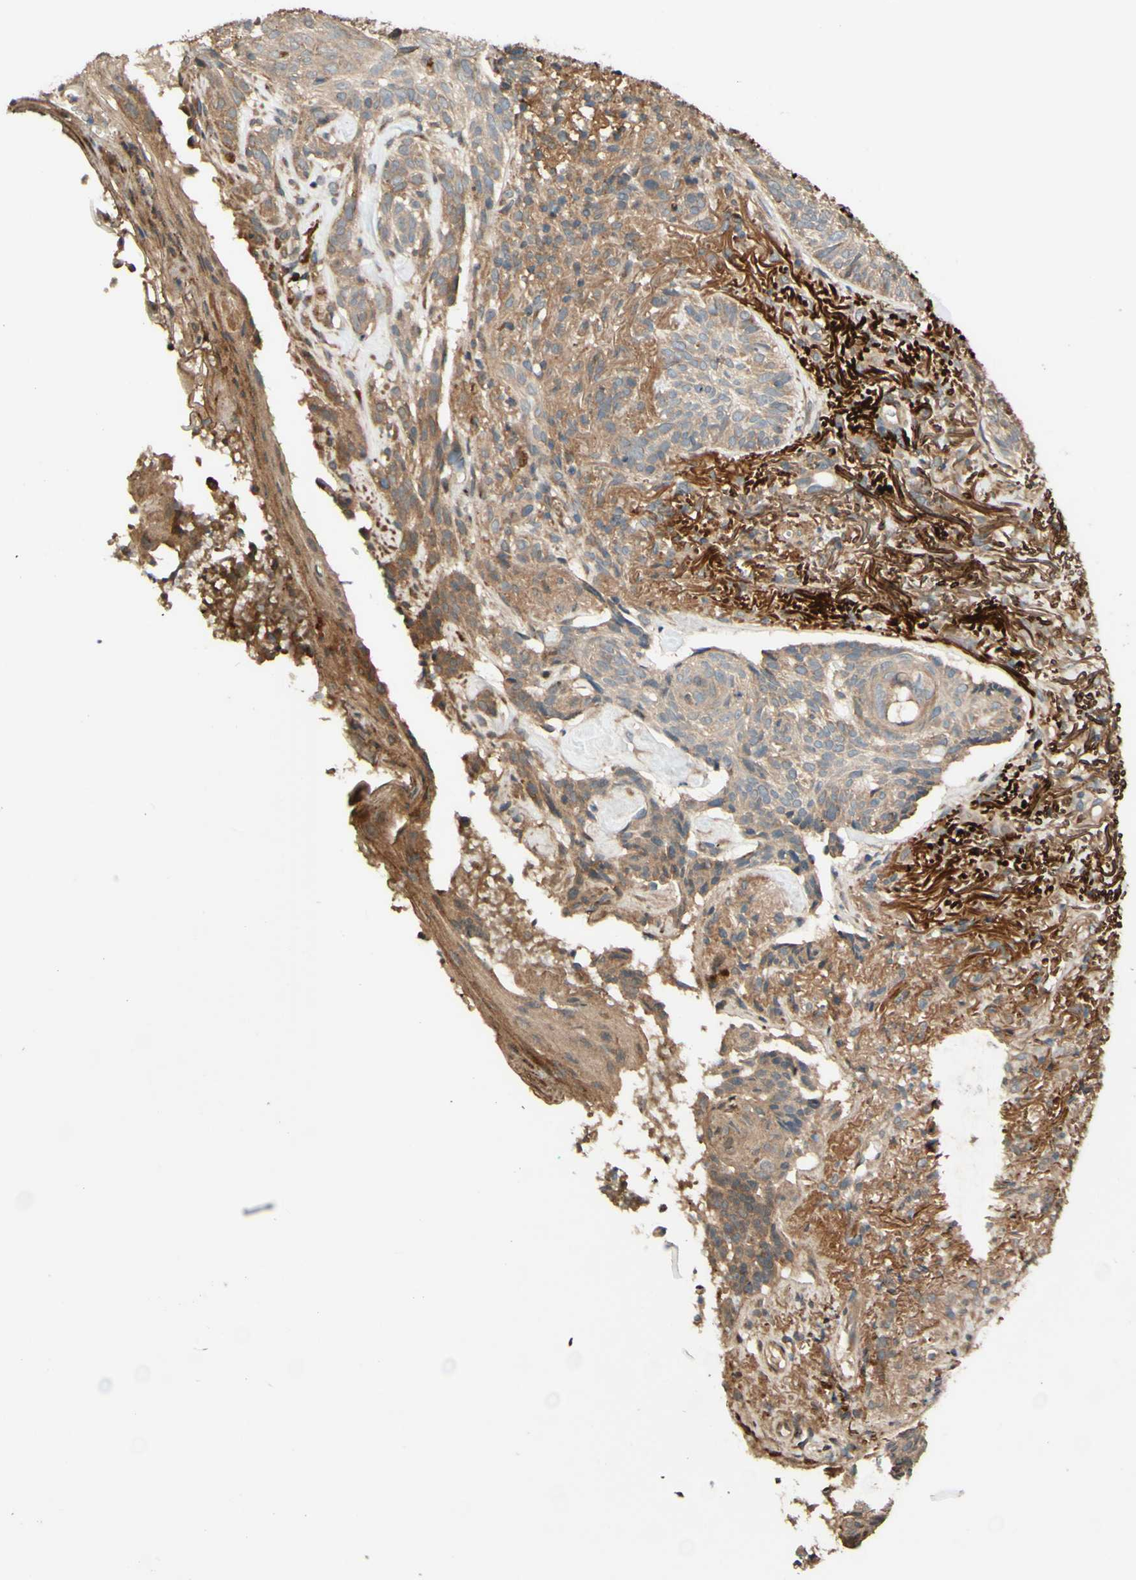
{"staining": {"intensity": "weak", "quantity": ">75%", "location": "cytoplasmic/membranous"}, "tissue": "skin cancer", "cell_type": "Tumor cells", "image_type": "cancer", "snomed": [{"axis": "morphology", "description": "Basal cell carcinoma"}, {"axis": "topography", "description": "Skin"}], "caption": "Brown immunohistochemical staining in human skin basal cell carcinoma displays weak cytoplasmic/membranous staining in approximately >75% of tumor cells. (DAB IHC, brown staining for protein, blue staining for nuclei).", "gene": "RNF19A", "patient": {"sex": "male", "age": 43}}